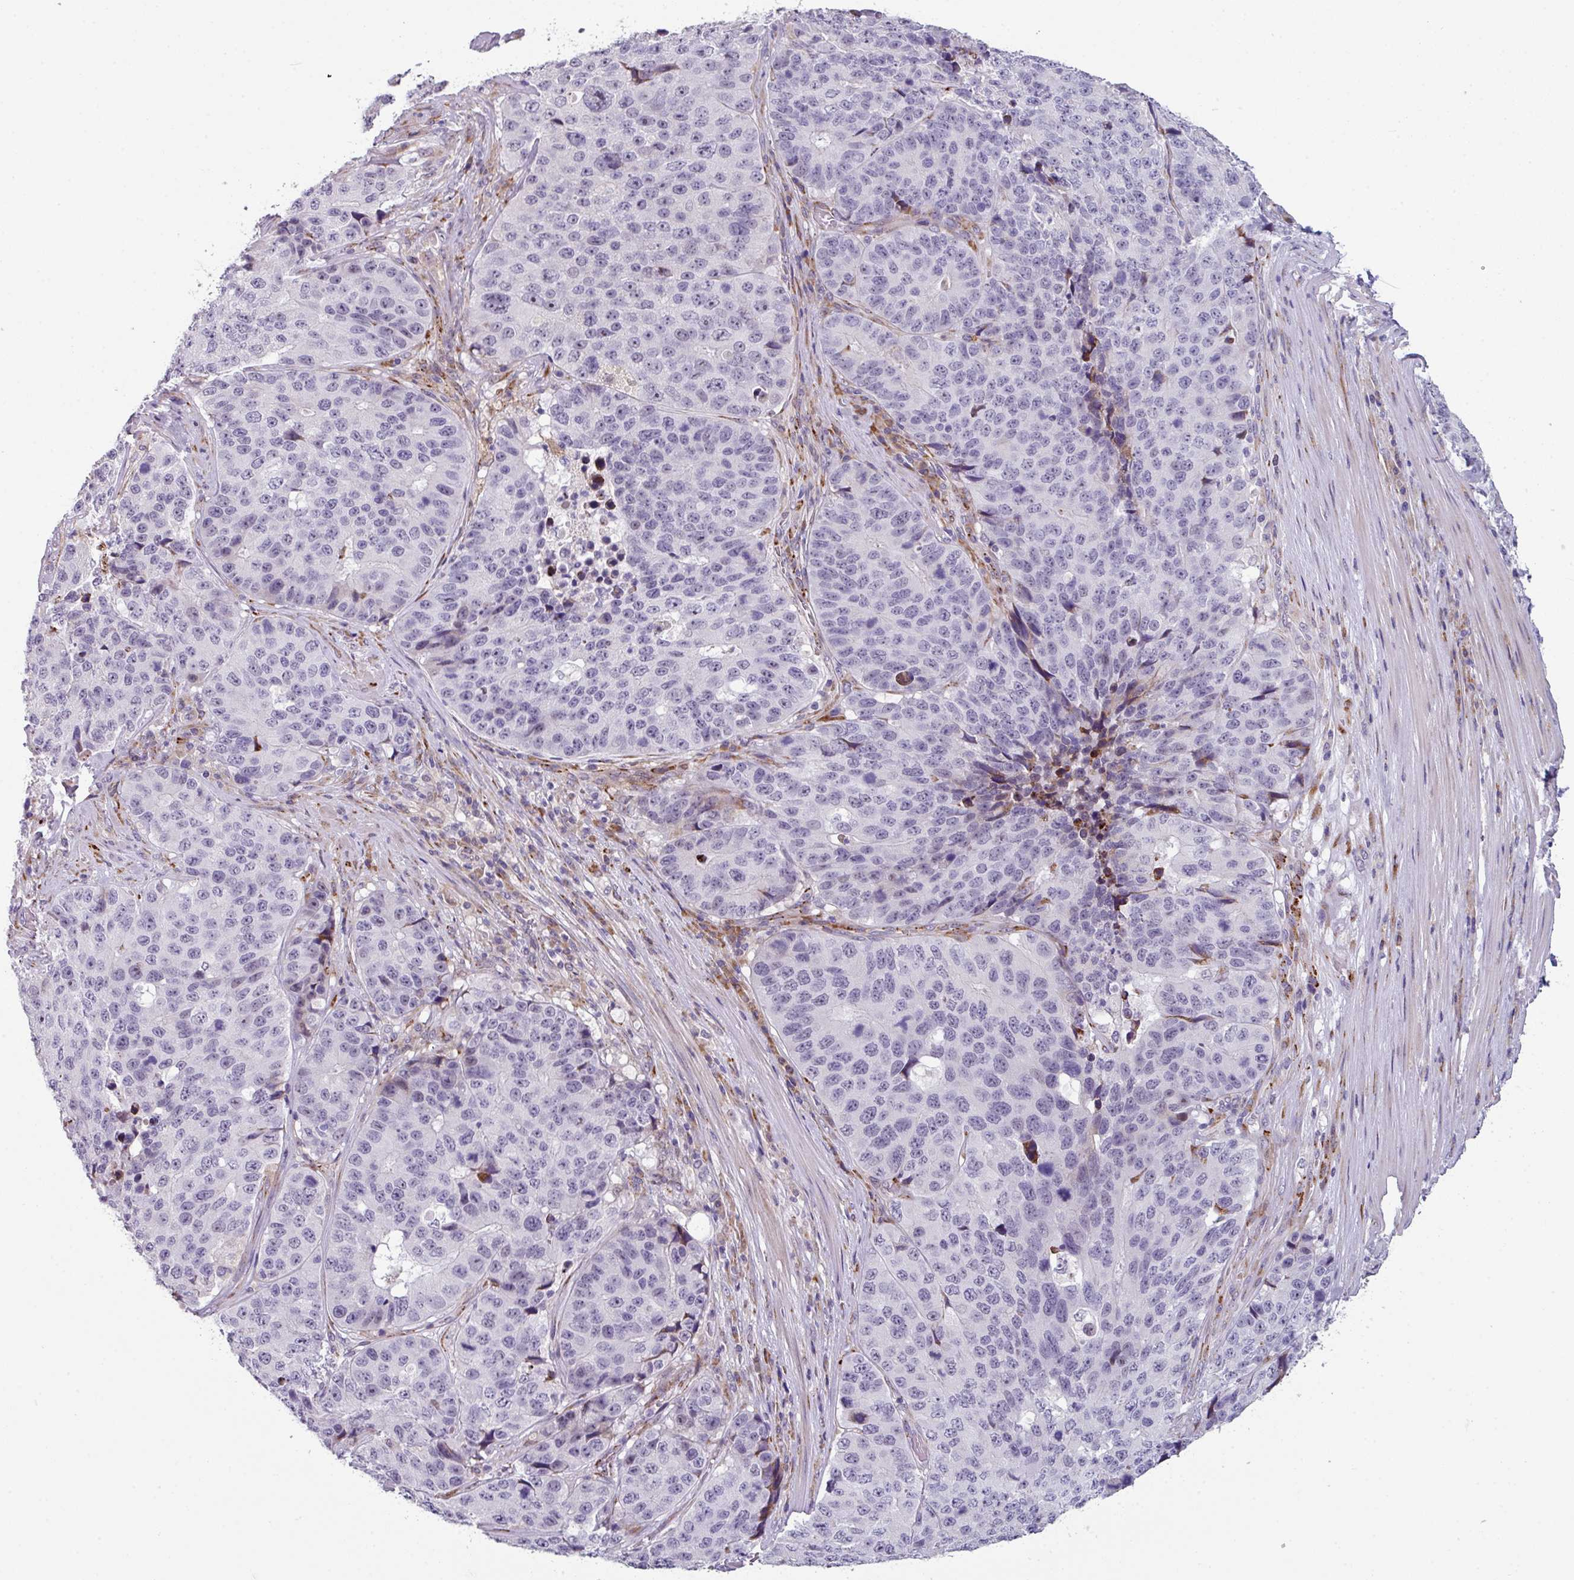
{"staining": {"intensity": "weak", "quantity": "<25%", "location": "cytoplasmic/membranous"}, "tissue": "stomach cancer", "cell_type": "Tumor cells", "image_type": "cancer", "snomed": [{"axis": "morphology", "description": "Adenocarcinoma, NOS"}, {"axis": "topography", "description": "Stomach"}], "caption": "This is an immunohistochemistry (IHC) histopathology image of human stomach adenocarcinoma. There is no staining in tumor cells.", "gene": "BMS1", "patient": {"sex": "male", "age": 71}}